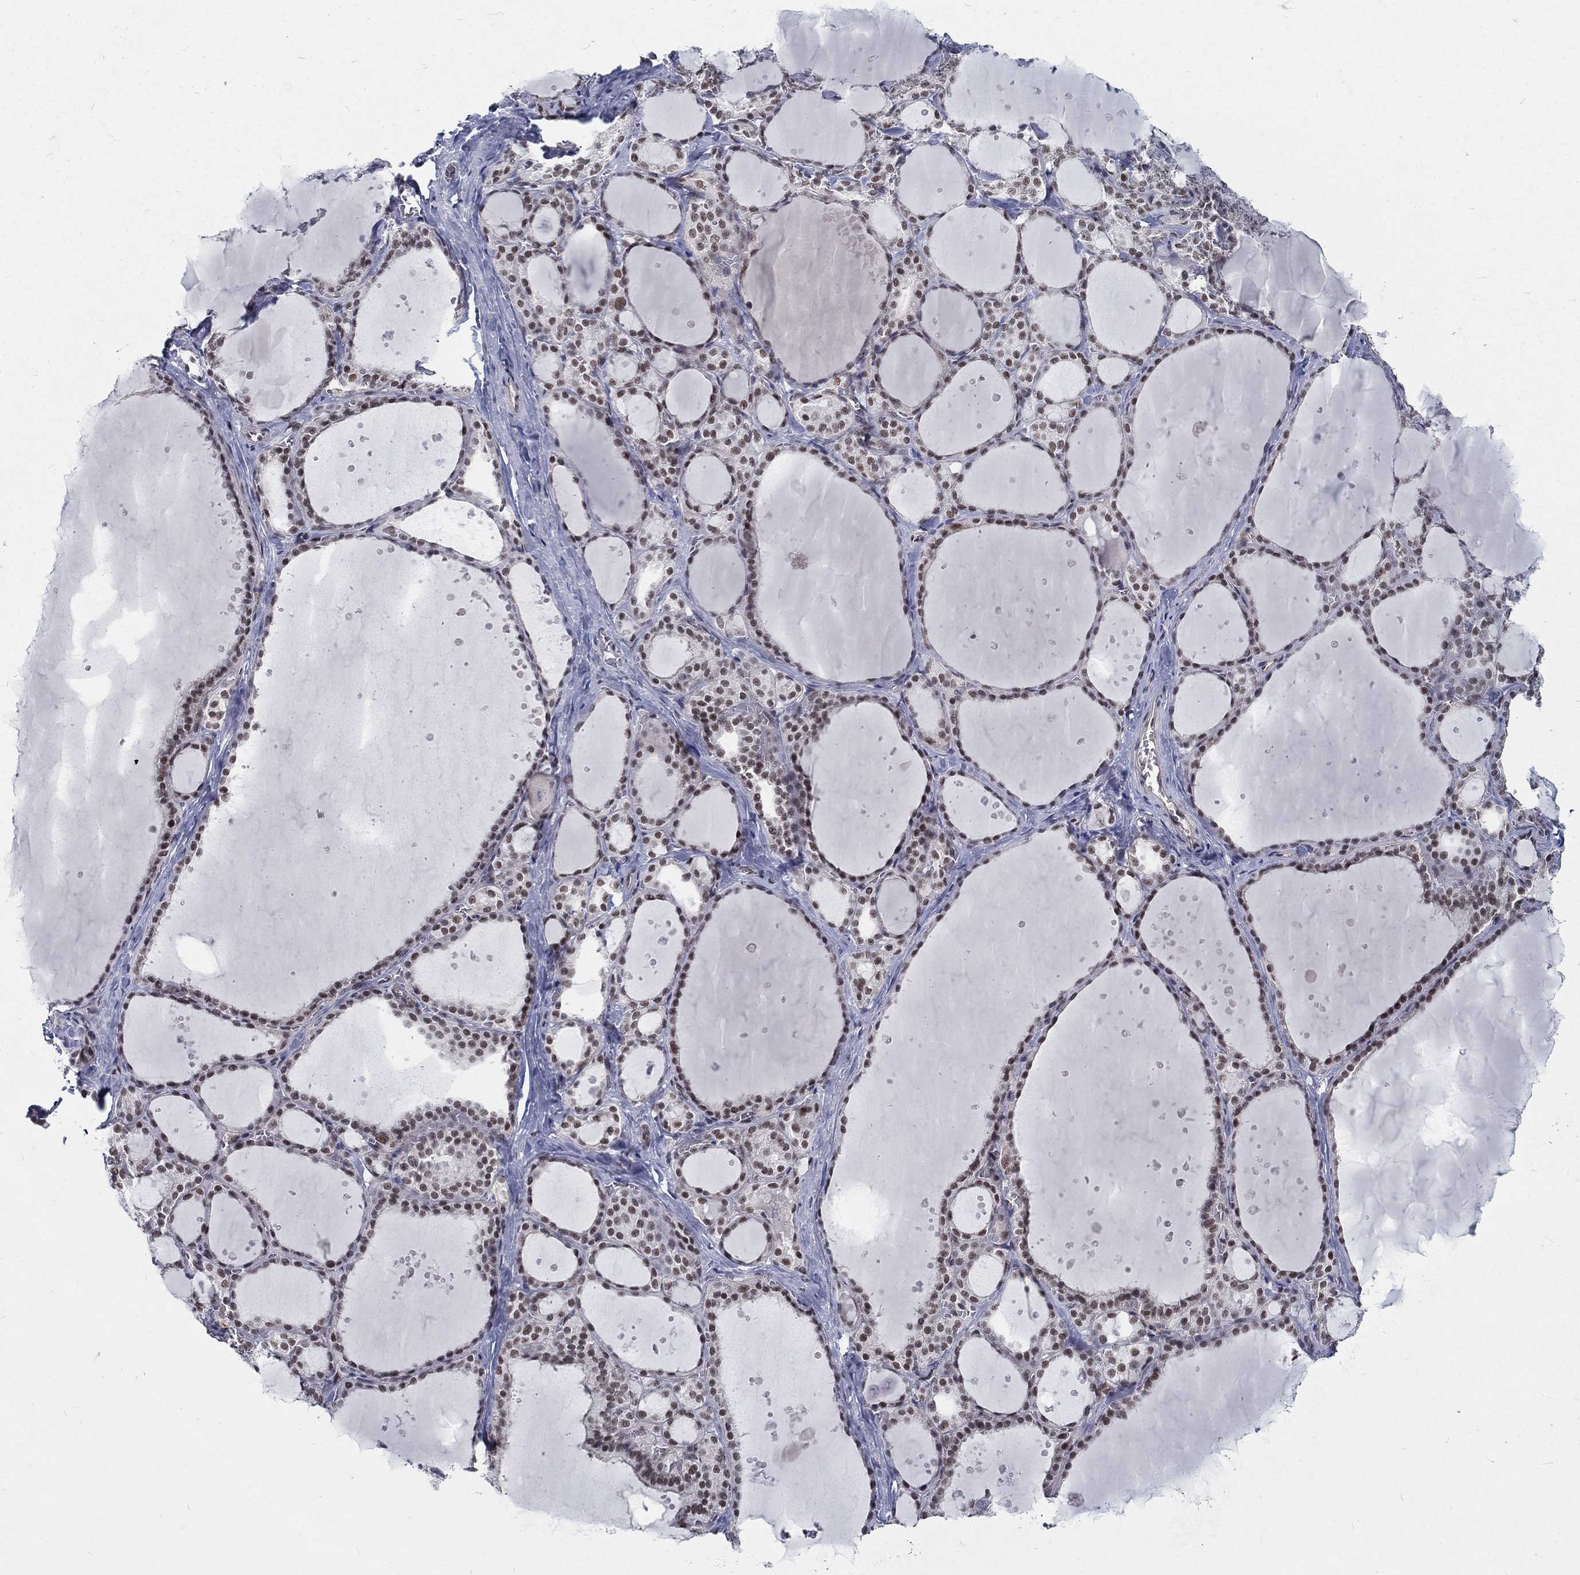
{"staining": {"intensity": "weak", "quantity": "25%-75%", "location": "nuclear"}, "tissue": "thyroid gland", "cell_type": "Glandular cells", "image_type": "normal", "snomed": [{"axis": "morphology", "description": "Normal tissue, NOS"}, {"axis": "topography", "description": "Thyroid gland"}], "caption": "There is low levels of weak nuclear staining in glandular cells of unremarkable thyroid gland, as demonstrated by immunohistochemical staining (brown color).", "gene": "ZBED1", "patient": {"sex": "male", "age": 63}}